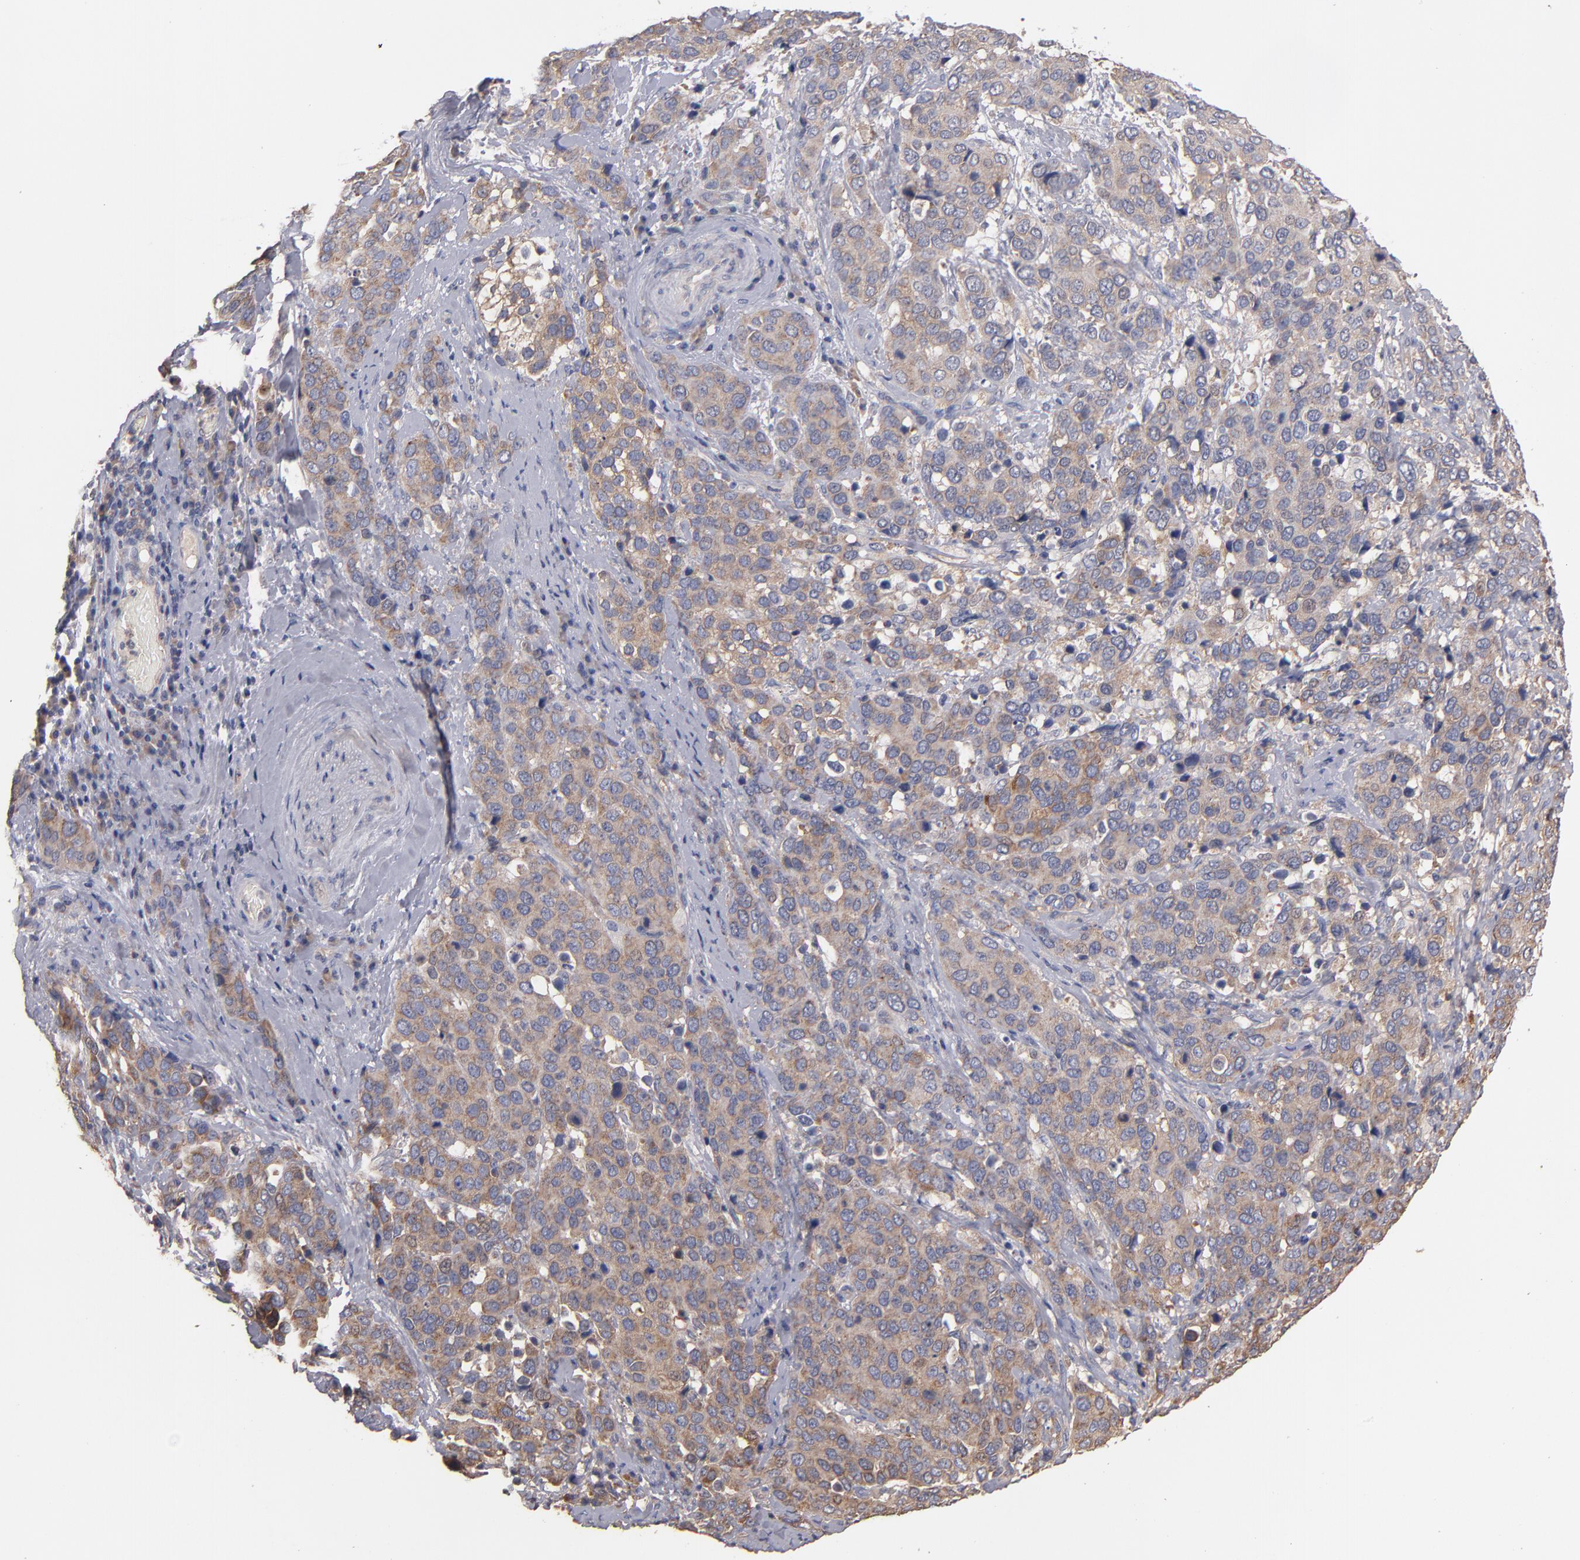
{"staining": {"intensity": "moderate", "quantity": ">75%", "location": "cytoplasmic/membranous"}, "tissue": "cervical cancer", "cell_type": "Tumor cells", "image_type": "cancer", "snomed": [{"axis": "morphology", "description": "Squamous cell carcinoma, NOS"}, {"axis": "topography", "description": "Cervix"}], "caption": "Immunohistochemical staining of human squamous cell carcinoma (cervical) reveals medium levels of moderate cytoplasmic/membranous positivity in about >75% of tumor cells. The protein is shown in brown color, while the nuclei are stained blue.", "gene": "DACT1", "patient": {"sex": "female", "age": 54}}